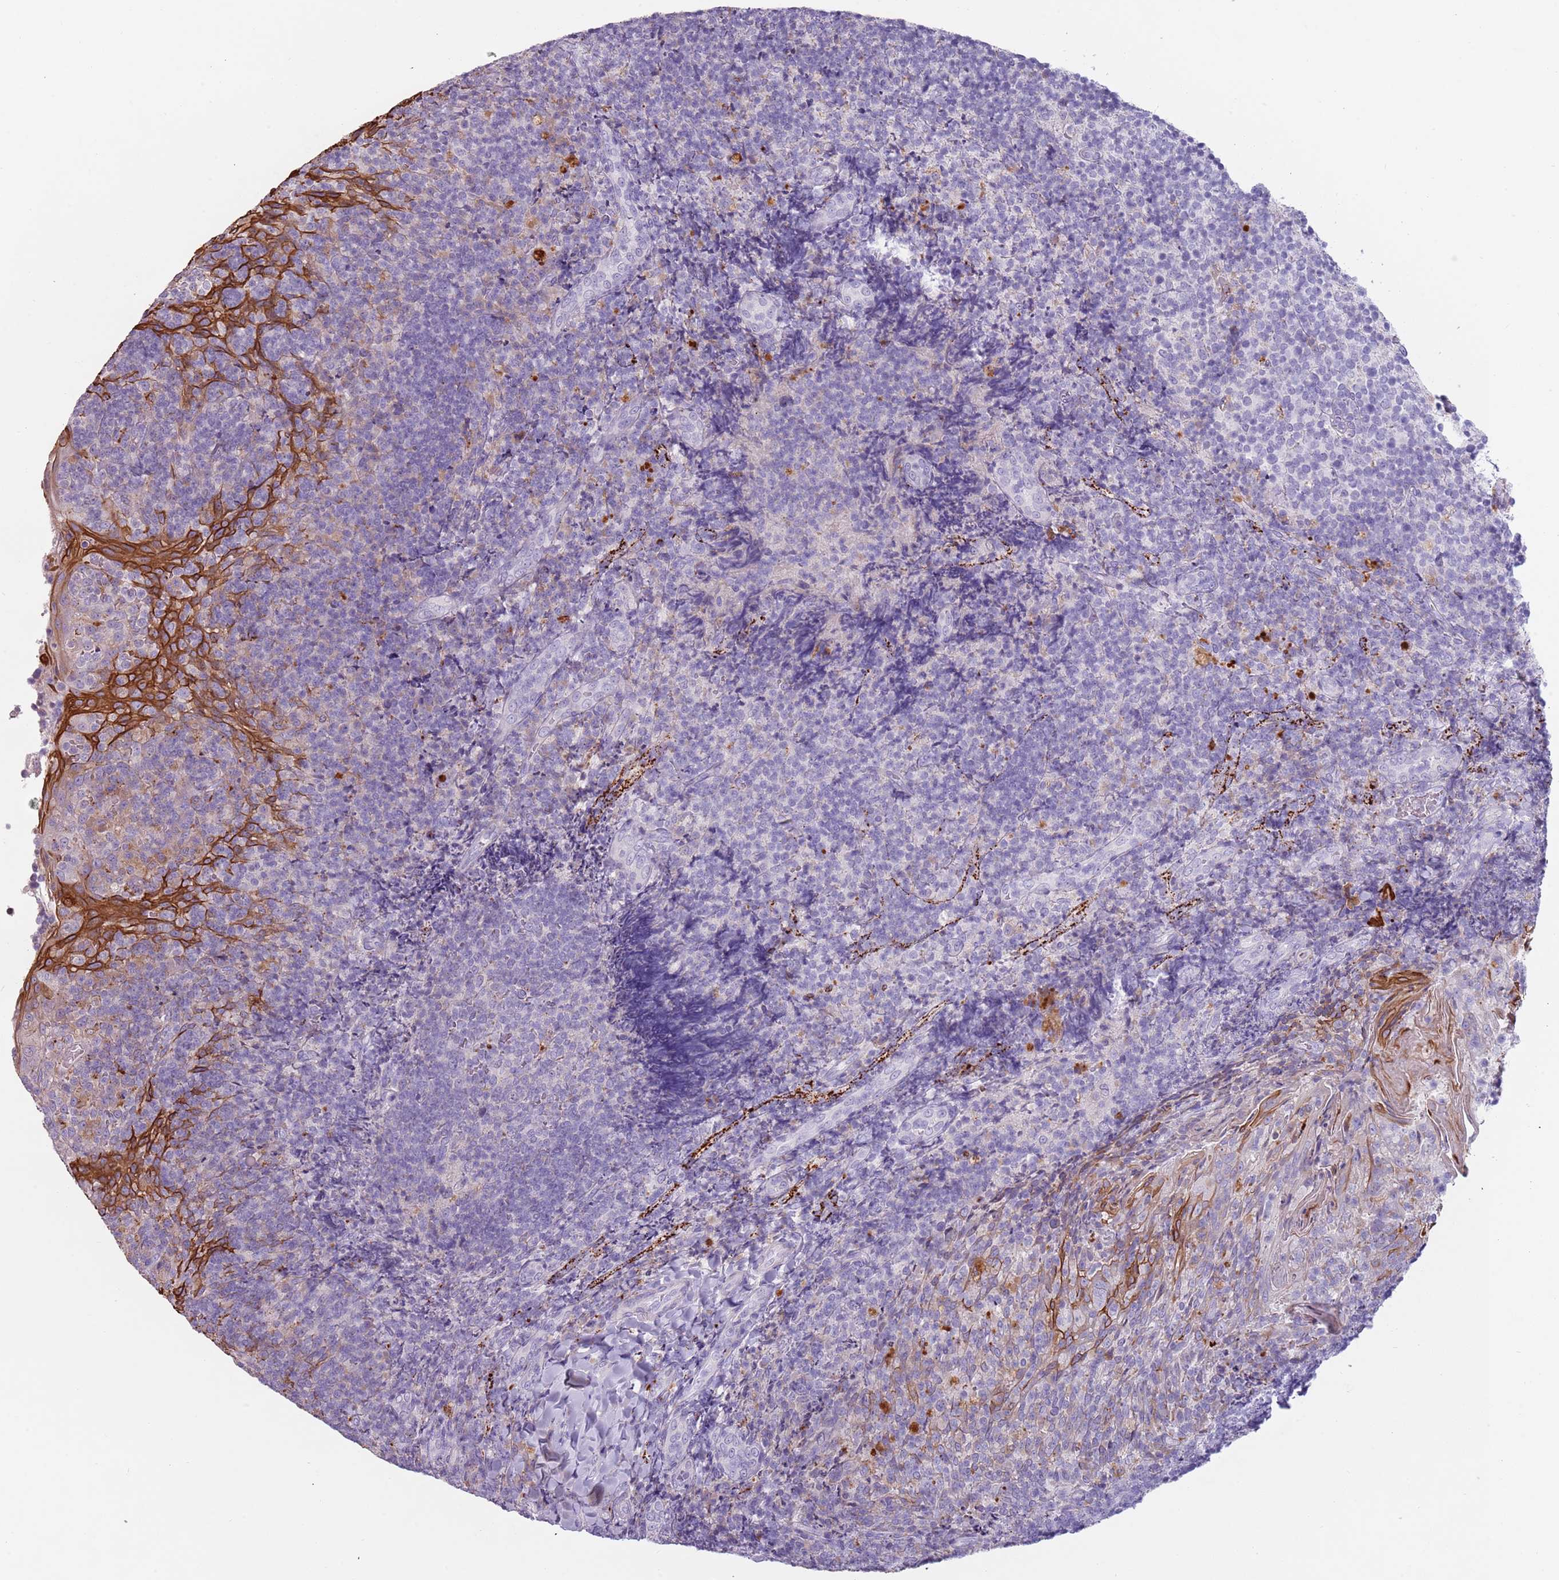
{"staining": {"intensity": "negative", "quantity": "none", "location": "none"}, "tissue": "tonsil", "cell_type": "Germinal center cells", "image_type": "normal", "snomed": [{"axis": "morphology", "description": "Normal tissue, NOS"}, {"axis": "topography", "description": "Tonsil"}], "caption": "This is a image of immunohistochemistry staining of normal tonsil, which shows no positivity in germinal center cells. (Immunohistochemistry, brightfield microscopy, high magnification).", "gene": "NWD2", "patient": {"sex": "female", "age": 10}}